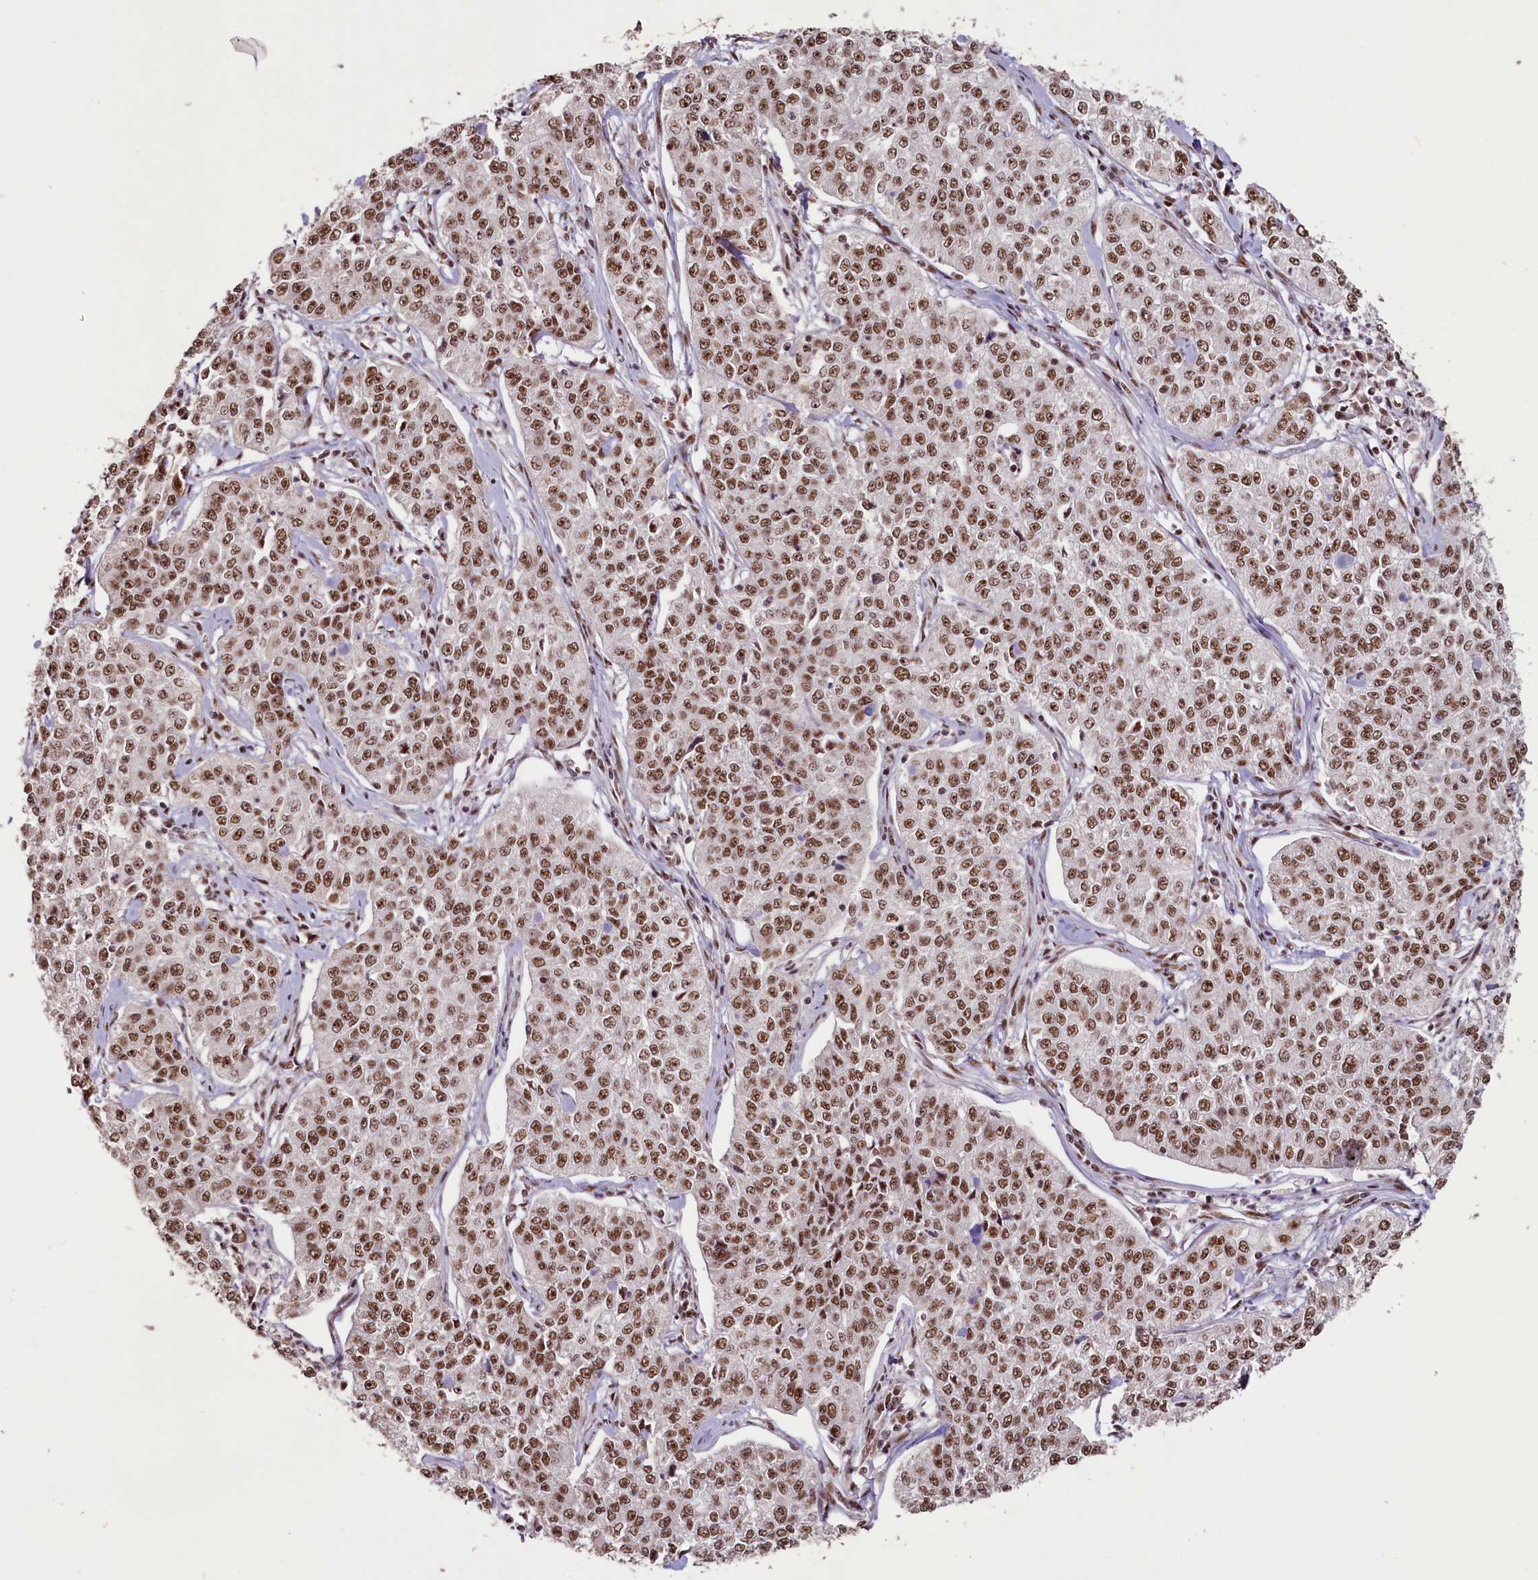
{"staining": {"intensity": "moderate", "quantity": ">75%", "location": "nuclear"}, "tissue": "cervical cancer", "cell_type": "Tumor cells", "image_type": "cancer", "snomed": [{"axis": "morphology", "description": "Squamous cell carcinoma, NOS"}, {"axis": "topography", "description": "Cervix"}], "caption": "Protein staining demonstrates moderate nuclear positivity in about >75% of tumor cells in cervical cancer.", "gene": "PDE6D", "patient": {"sex": "female", "age": 35}}